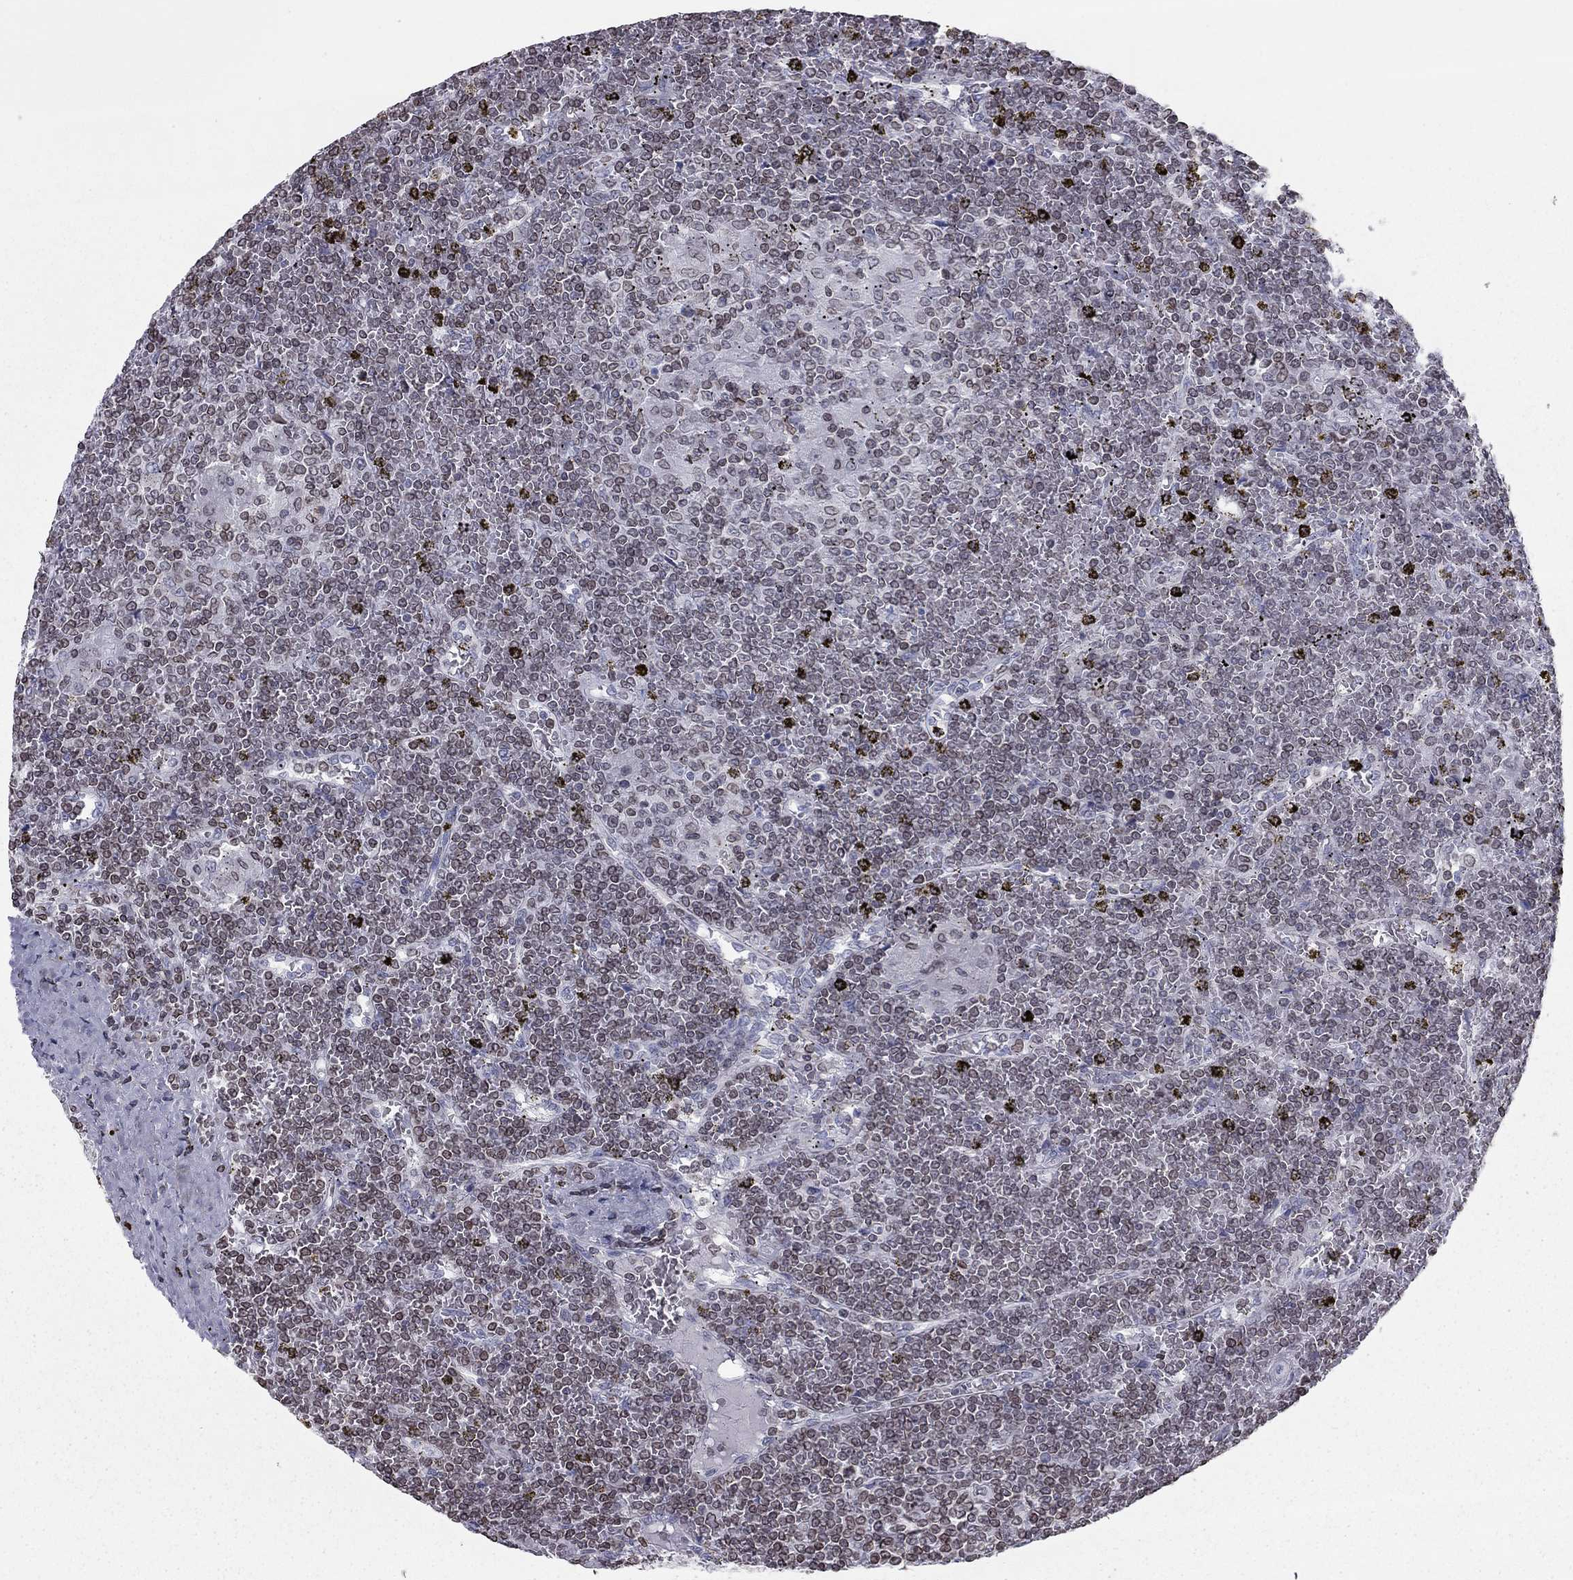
{"staining": {"intensity": "weak", "quantity": ">75%", "location": "cytoplasmic/membranous,nuclear"}, "tissue": "lymphoma", "cell_type": "Tumor cells", "image_type": "cancer", "snomed": [{"axis": "morphology", "description": "Malignant lymphoma, non-Hodgkin's type, Low grade"}, {"axis": "topography", "description": "Spleen"}], "caption": "Tumor cells reveal low levels of weak cytoplasmic/membranous and nuclear staining in approximately >75% of cells in lymphoma.", "gene": "ESPL1", "patient": {"sex": "female", "age": 19}}